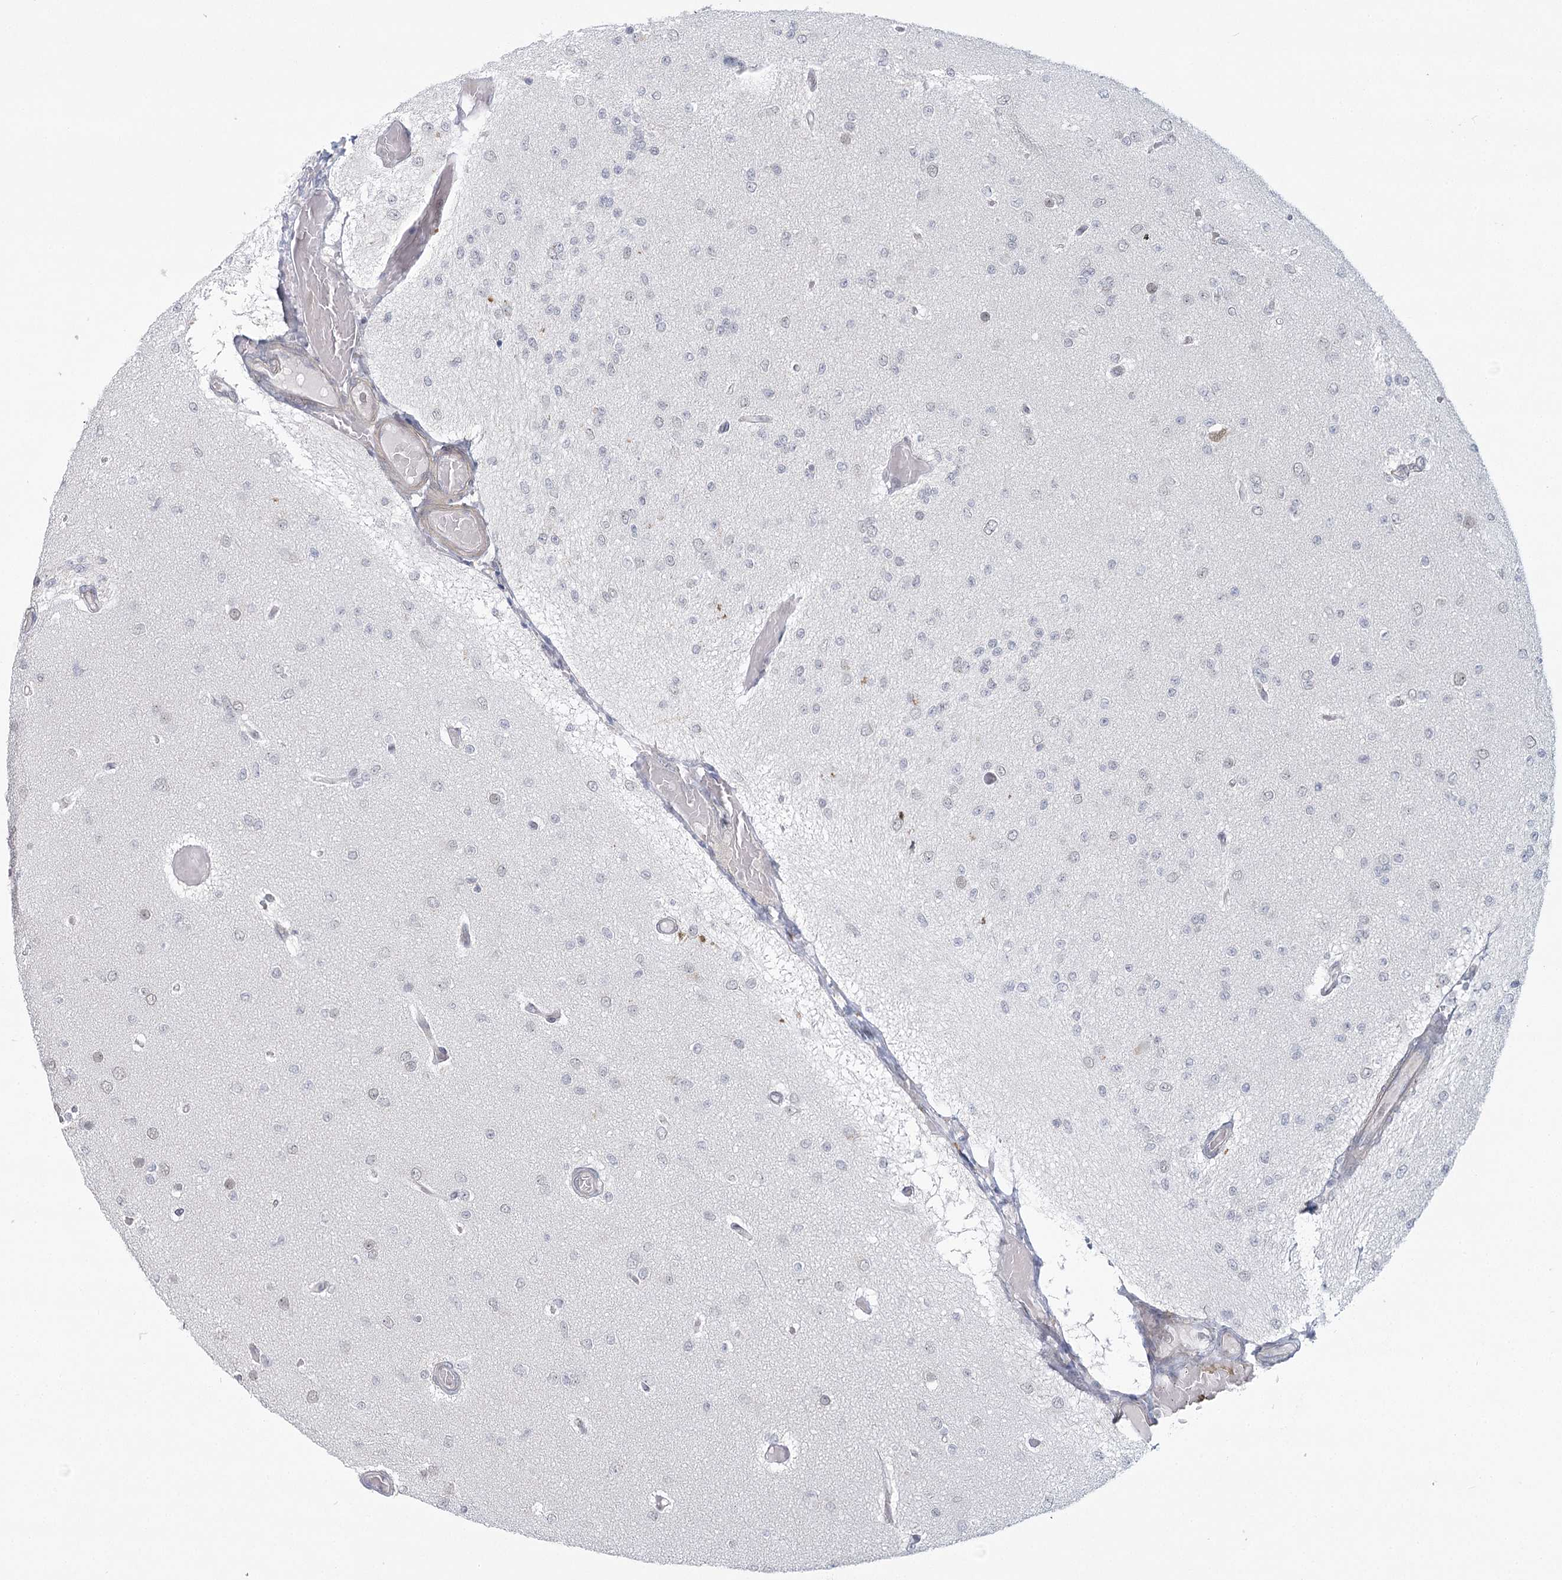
{"staining": {"intensity": "negative", "quantity": "none", "location": "none"}, "tissue": "glioma", "cell_type": "Tumor cells", "image_type": "cancer", "snomed": [{"axis": "morphology", "description": "Glioma, malignant, Low grade"}, {"axis": "topography", "description": "Brain"}], "caption": "Immunohistochemical staining of glioma displays no significant expression in tumor cells.", "gene": "MED28", "patient": {"sex": "female", "age": 22}}